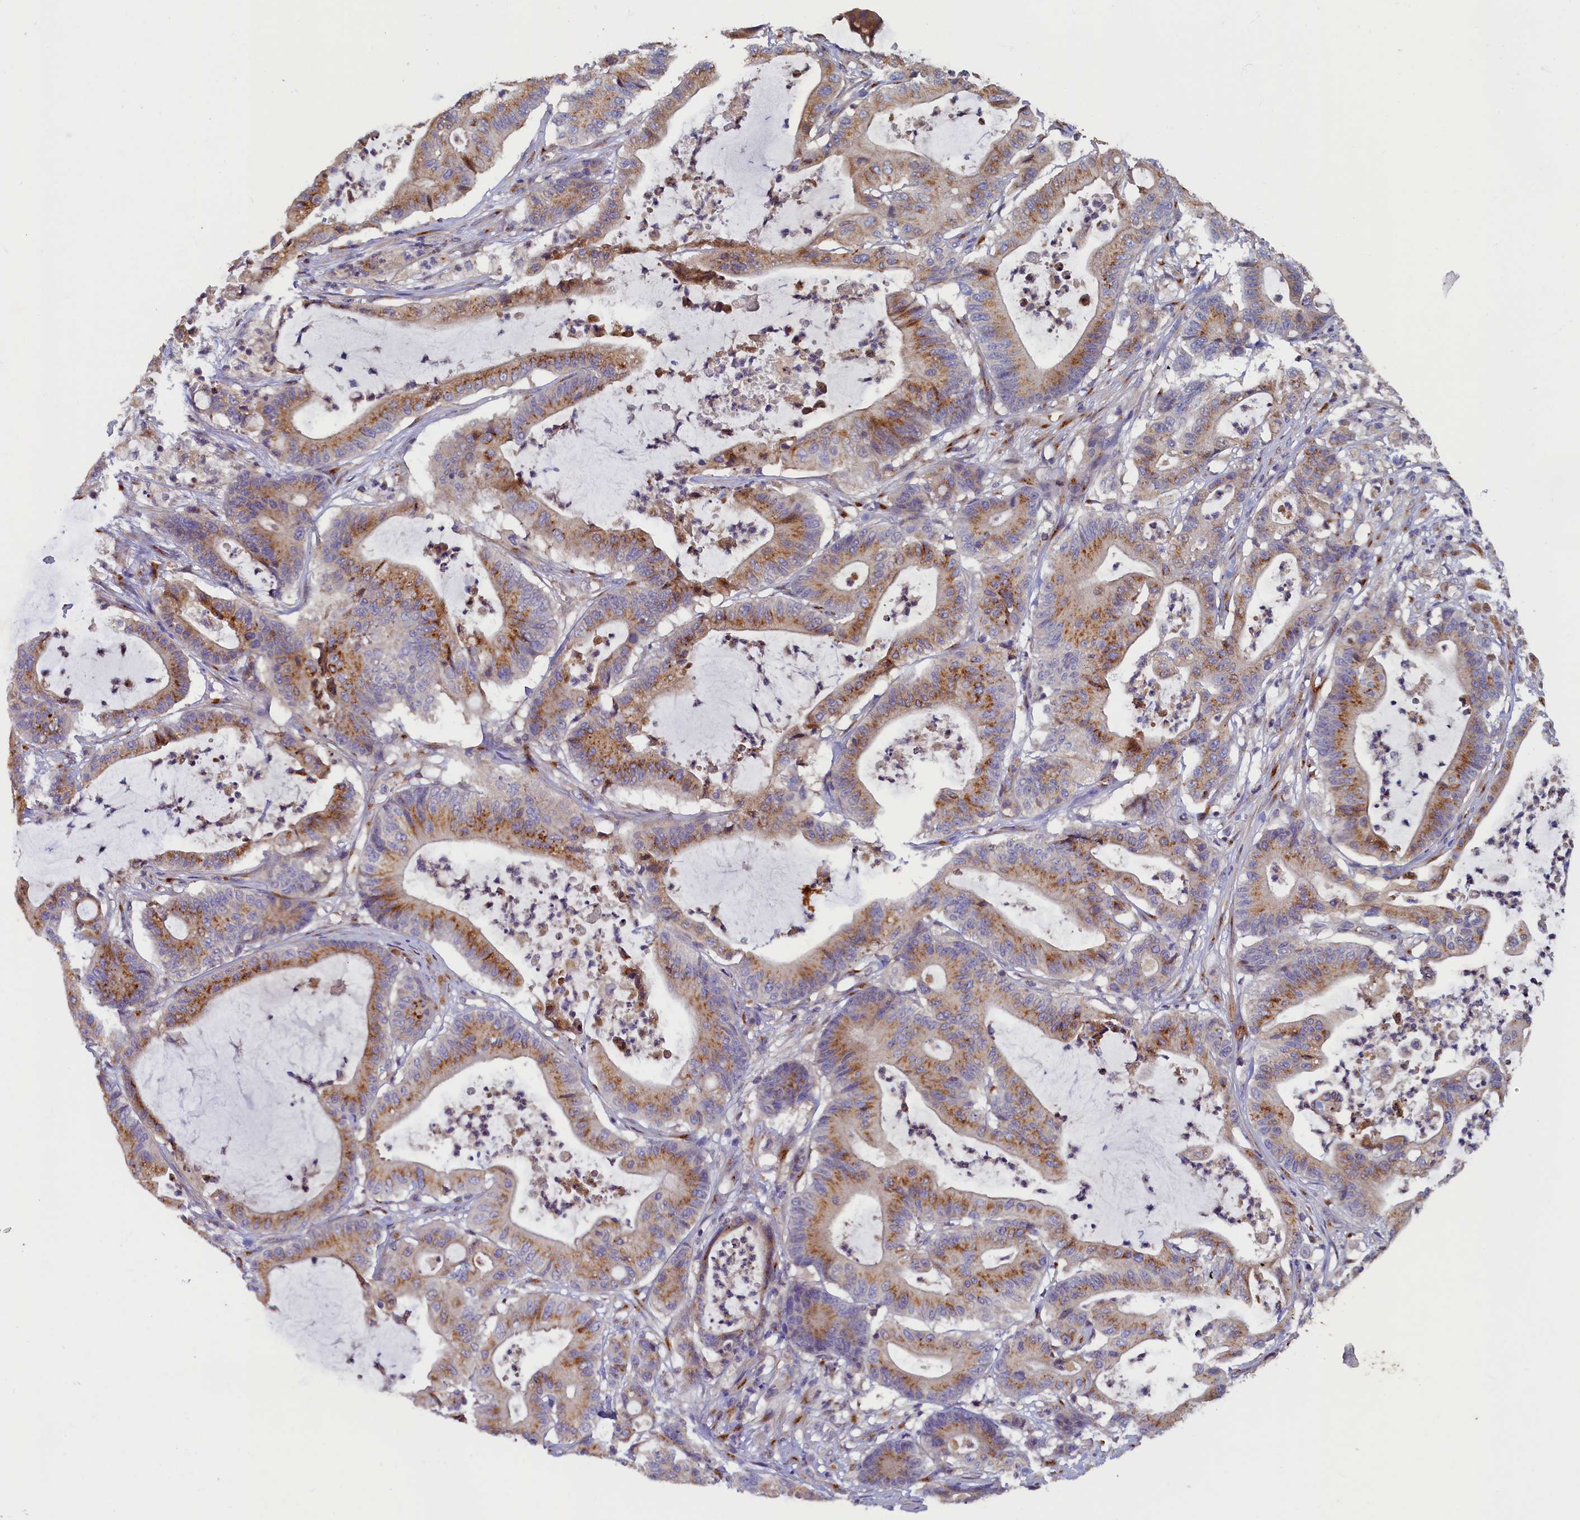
{"staining": {"intensity": "moderate", "quantity": ">75%", "location": "cytoplasmic/membranous"}, "tissue": "colorectal cancer", "cell_type": "Tumor cells", "image_type": "cancer", "snomed": [{"axis": "morphology", "description": "Adenocarcinoma, NOS"}, {"axis": "topography", "description": "Colon"}], "caption": "A histopathology image showing moderate cytoplasmic/membranous positivity in about >75% of tumor cells in colorectal cancer (adenocarcinoma), as visualized by brown immunohistochemical staining.", "gene": "TMEM181", "patient": {"sex": "female", "age": 84}}